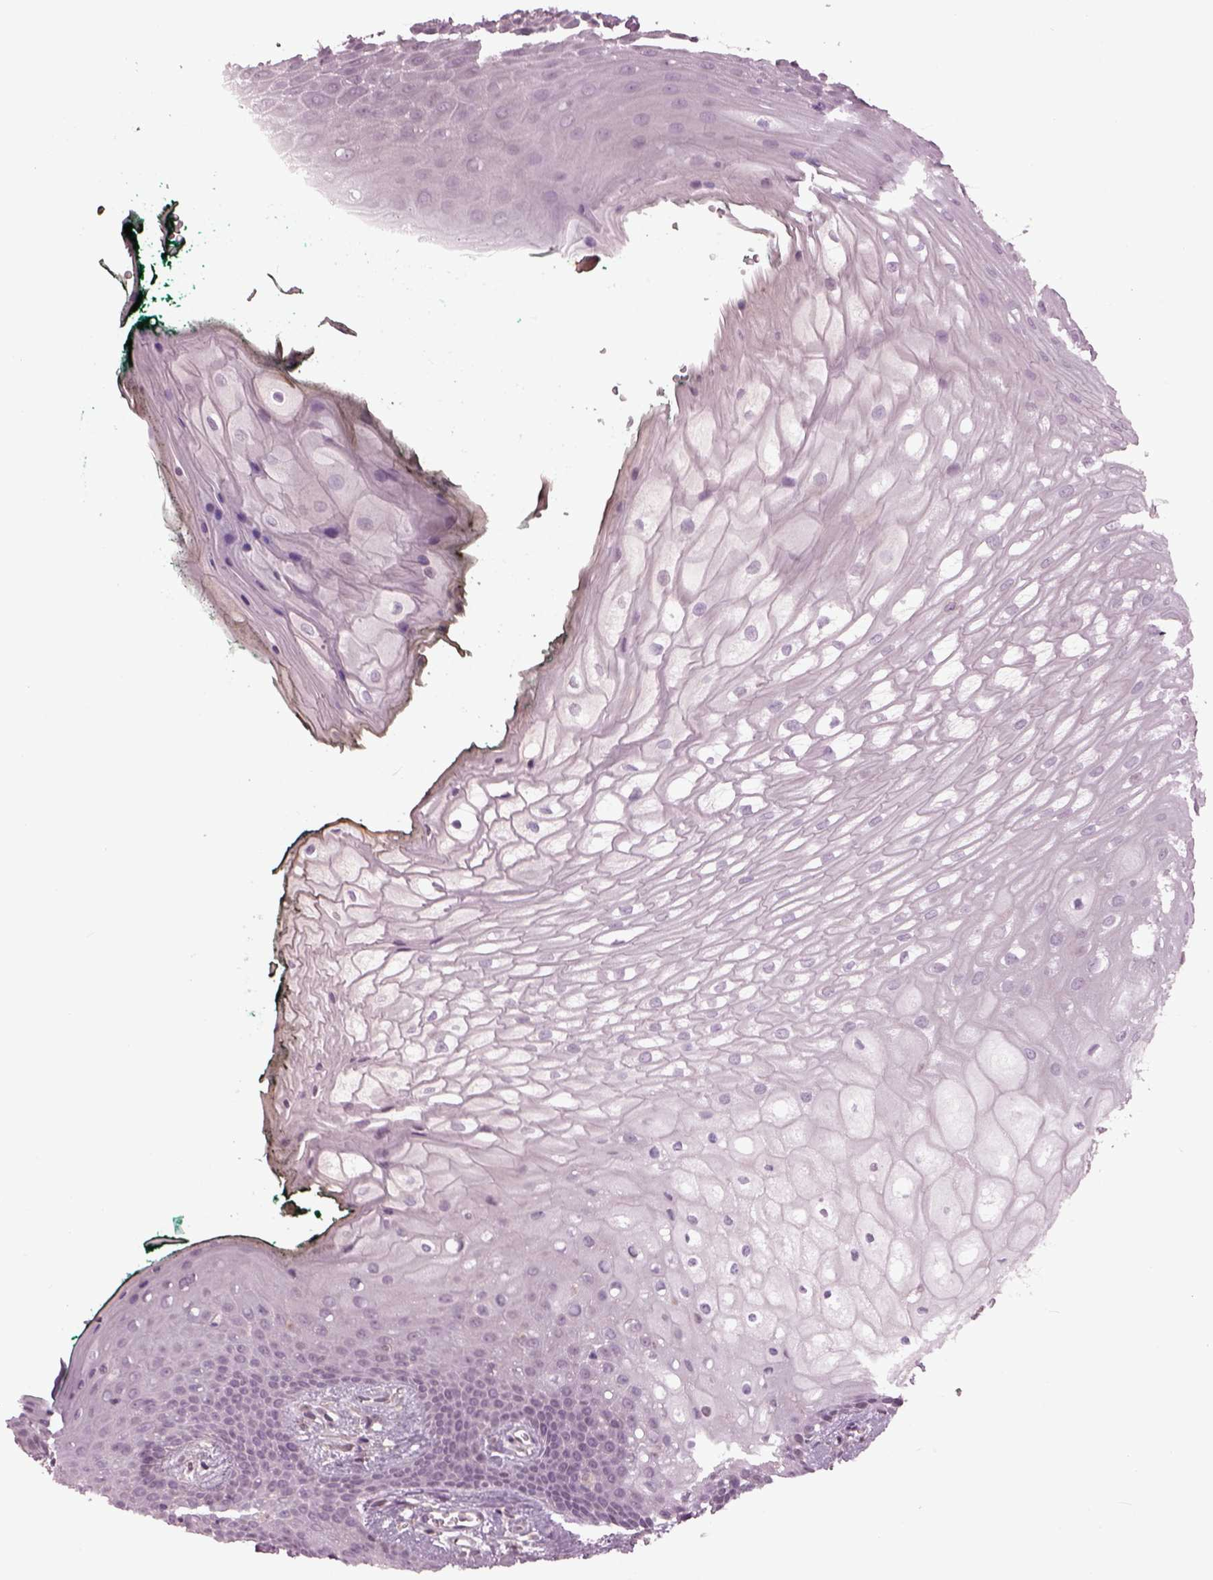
{"staining": {"intensity": "negative", "quantity": "none", "location": "none"}, "tissue": "oral mucosa", "cell_type": "Squamous epithelial cells", "image_type": "normal", "snomed": [{"axis": "morphology", "description": "Normal tissue, NOS"}, {"axis": "topography", "description": "Oral tissue"}, {"axis": "topography", "description": "Head-Neck"}], "caption": "Micrograph shows no significant protein staining in squamous epithelial cells of benign oral mucosa.", "gene": "GAL", "patient": {"sex": "female", "age": 68}}